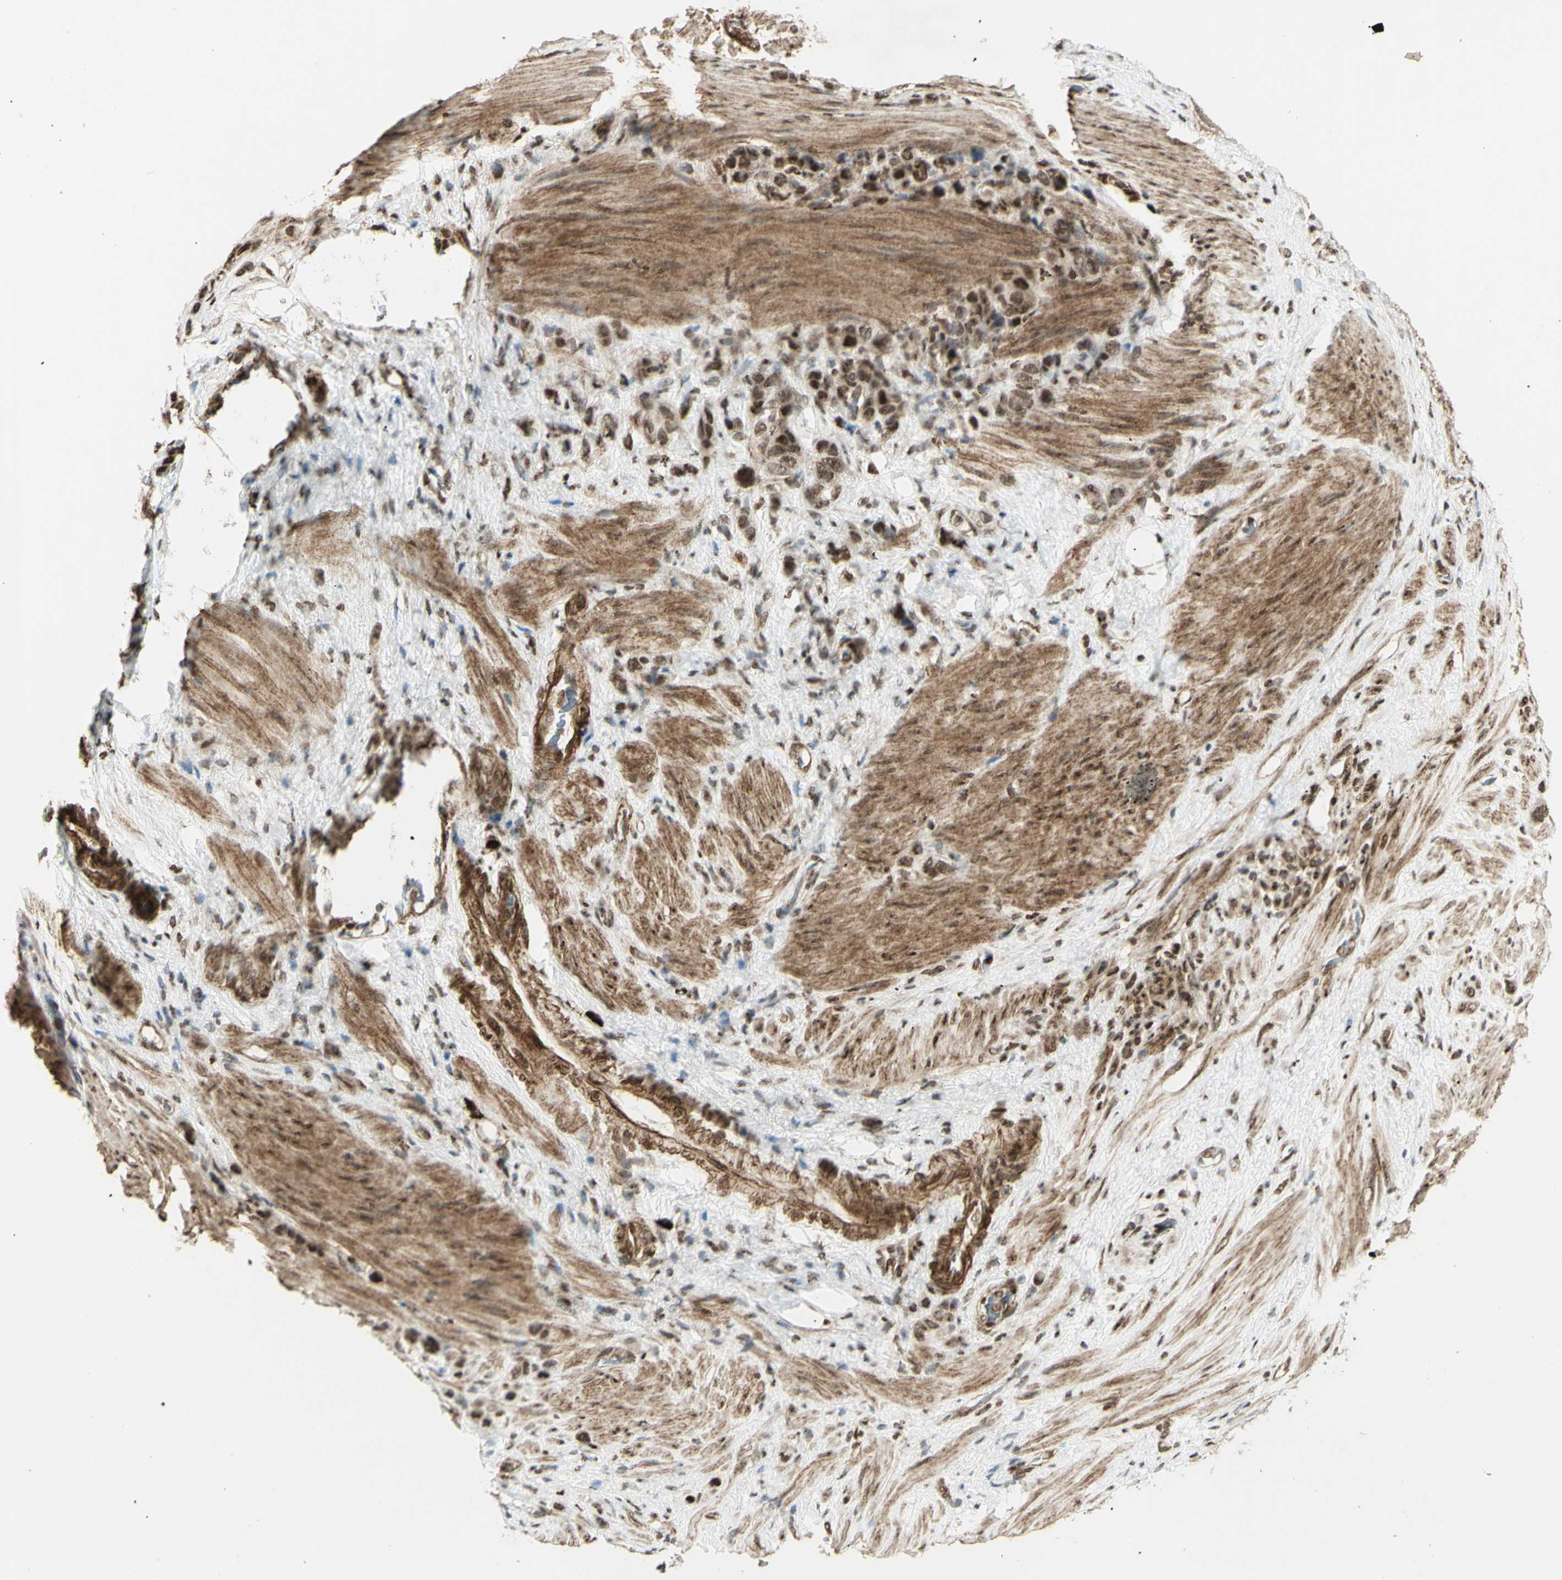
{"staining": {"intensity": "strong", "quantity": ">75%", "location": "cytoplasmic/membranous,nuclear"}, "tissue": "stomach cancer", "cell_type": "Tumor cells", "image_type": "cancer", "snomed": [{"axis": "morphology", "description": "Adenocarcinoma, NOS"}, {"axis": "morphology", "description": "Adenocarcinoma, High grade"}, {"axis": "topography", "description": "Stomach, upper"}, {"axis": "topography", "description": "Stomach, lower"}], "caption": "Stomach cancer (adenocarcinoma) tissue reveals strong cytoplasmic/membranous and nuclear expression in approximately >75% of tumor cells", "gene": "ZMYM6", "patient": {"sex": "female", "age": 65}}